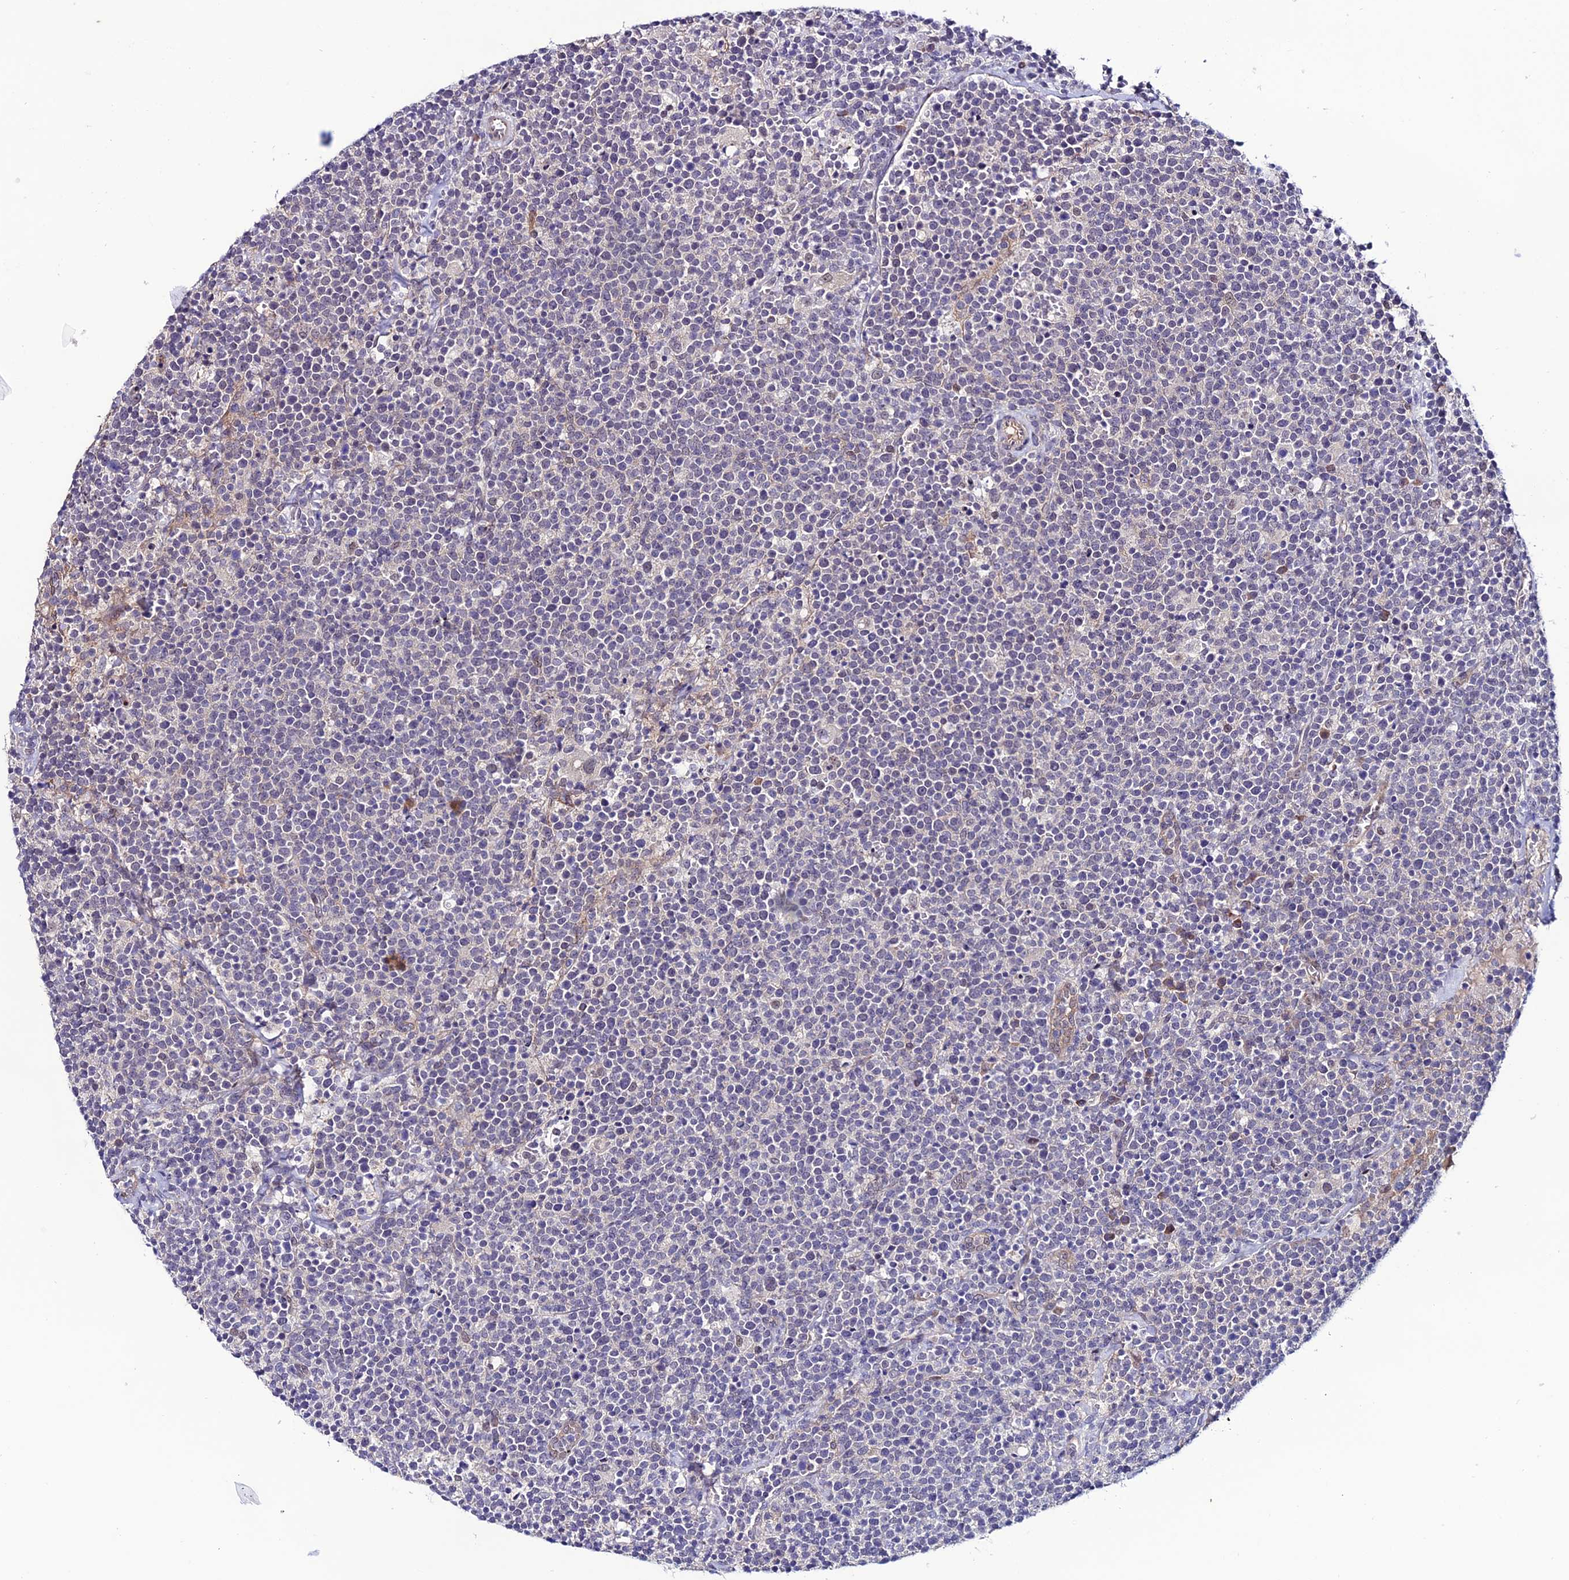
{"staining": {"intensity": "negative", "quantity": "none", "location": "none"}, "tissue": "lymphoma", "cell_type": "Tumor cells", "image_type": "cancer", "snomed": [{"axis": "morphology", "description": "Malignant lymphoma, non-Hodgkin's type, High grade"}, {"axis": "topography", "description": "Lymph node"}], "caption": "Immunohistochemistry photomicrograph of human lymphoma stained for a protein (brown), which shows no expression in tumor cells.", "gene": "FZD8", "patient": {"sex": "male", "age": 61}}